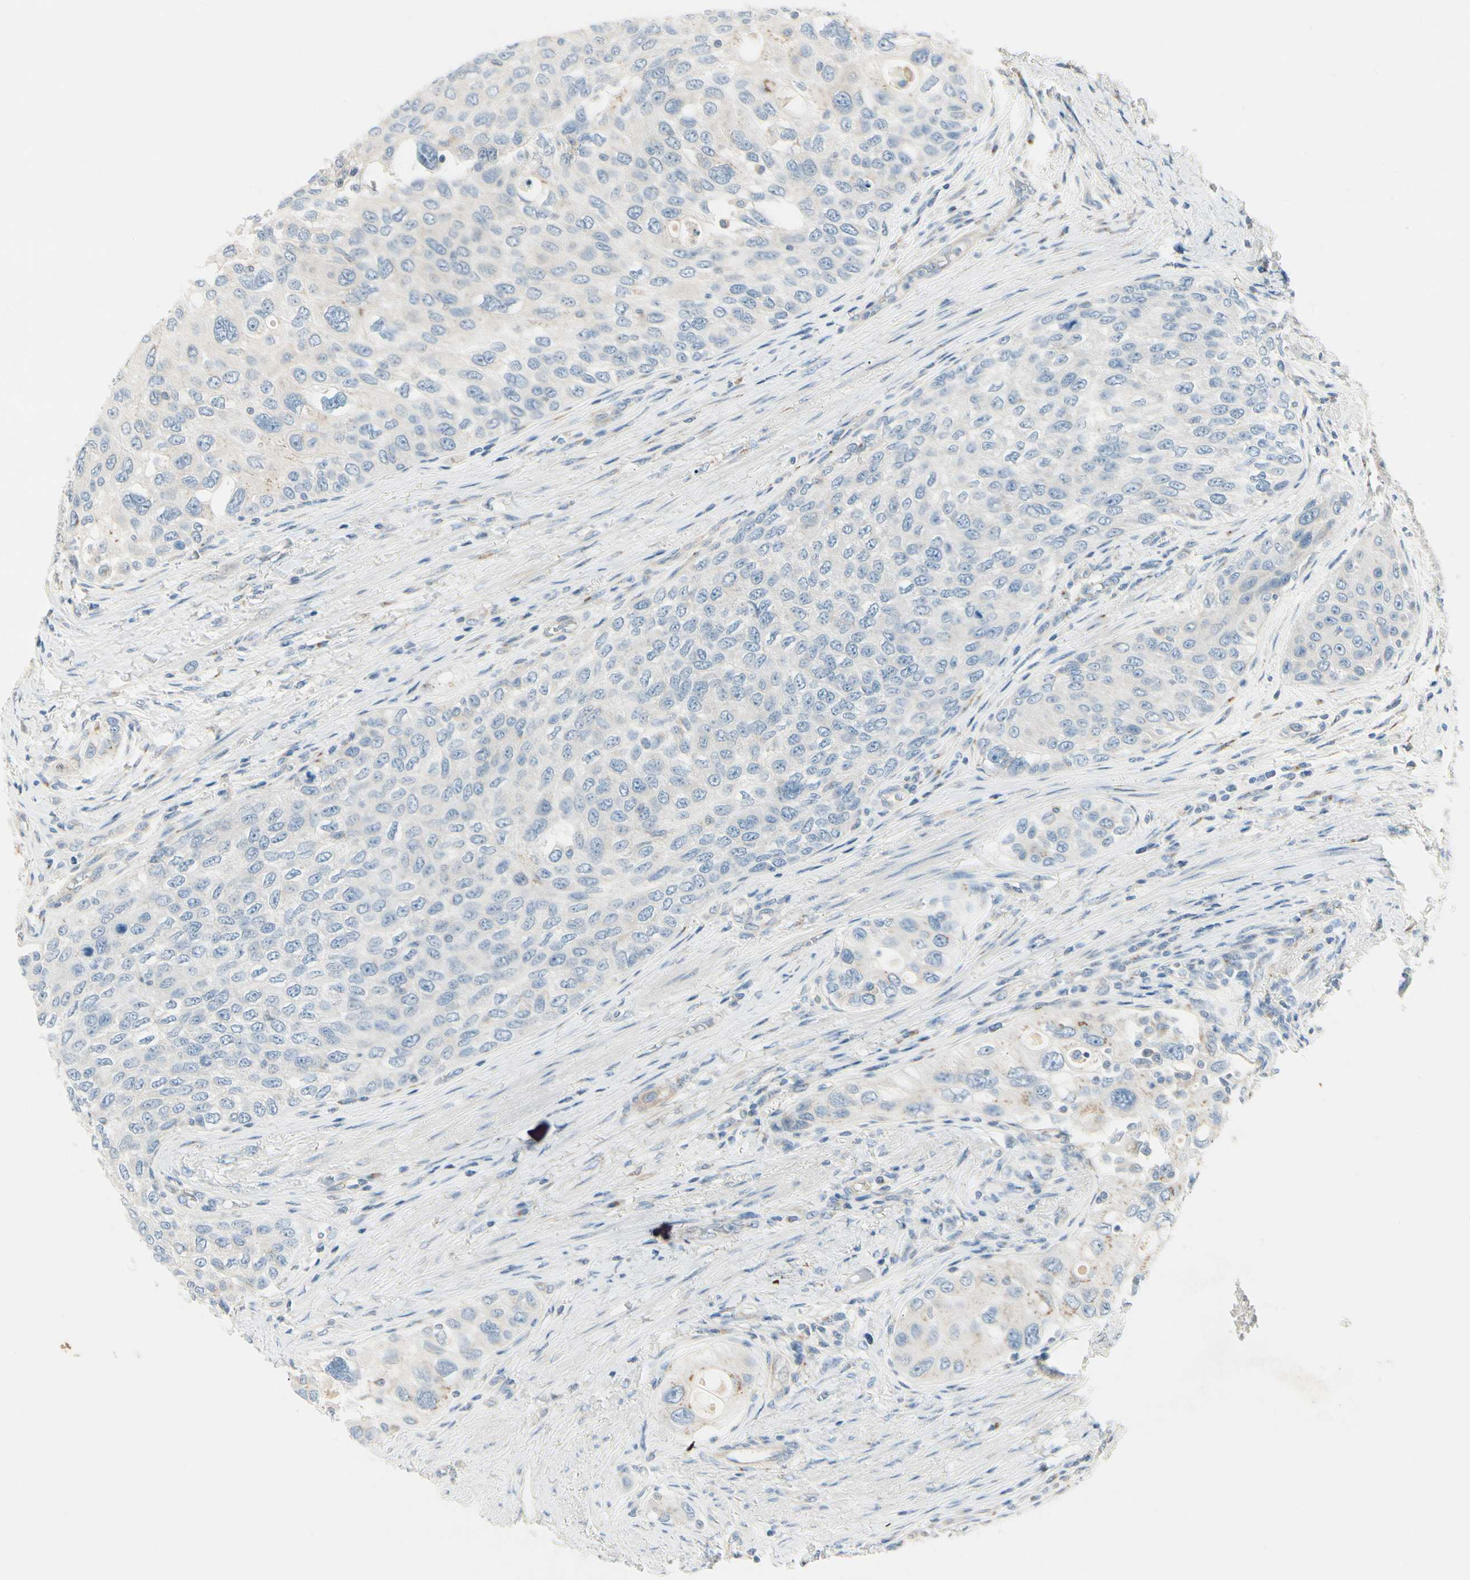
{"staining": {"intensity": "negative", "quantity": "none", "location": "none"}, "tissue": "urothelial cancer", "cell_type": "Tumor cells", "image_type": "cancer", "snomed": [{"axis": "morphology", "description": "Urothelial carcinoma, High grade"}, {"axis": "topography", "description": "Urinary bladder"}], "caption": "An immunohistochemistry photomicrograph of urothelial cancer is shown. There is no staining in tumor cells of urothelial cancer. (Stains: DAB immunohistochemistry (IHC) with hematoxylin counter stain, Microscopy: brightfield microscopy at high magnification).", "gene": "ABCA3", "patient": {"sex": "female", "age": 56}}